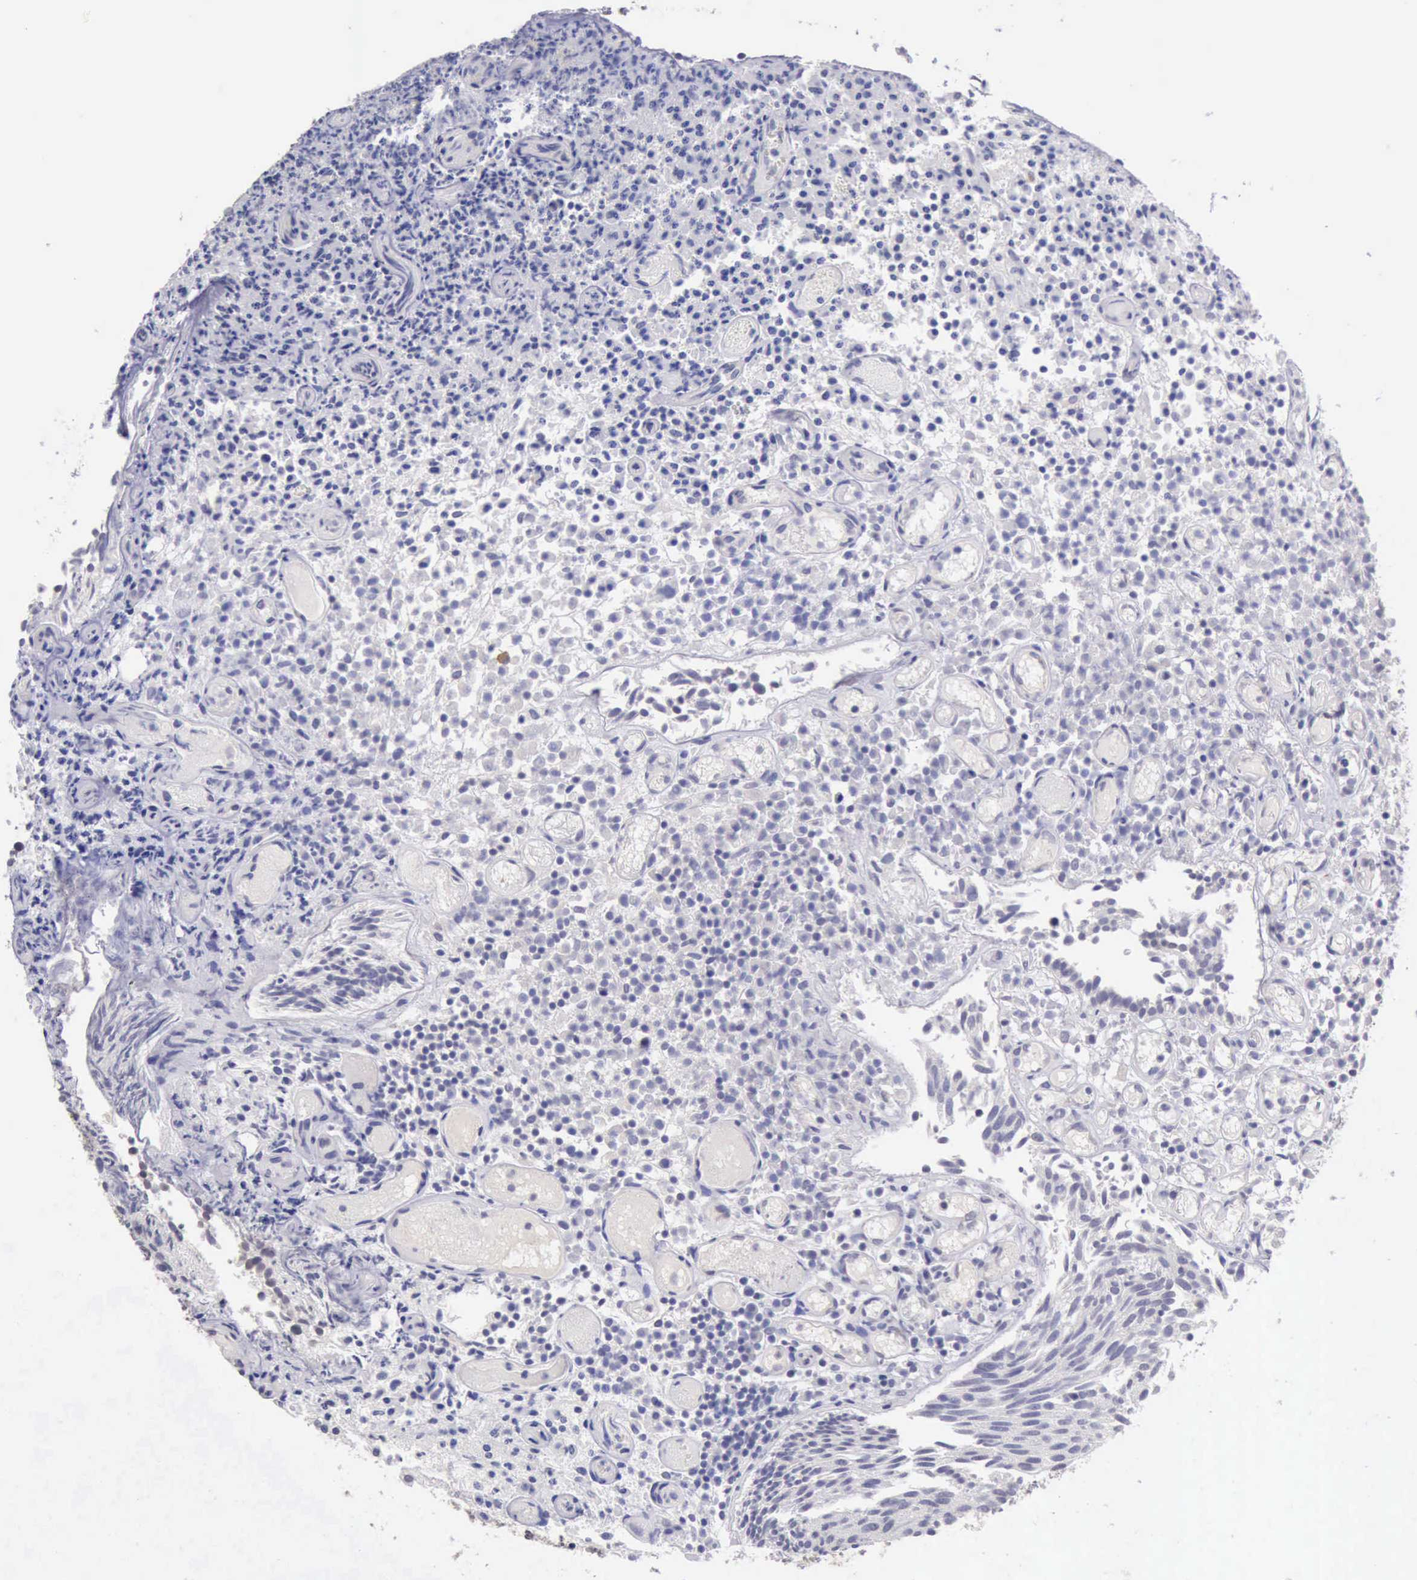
{"staining": {"intensity": "negative", "quantity": "none", "location": "none"}, "tissue": "urothelial cancer", "cell_type": "Tumor cells", "image_type": "cancer", "snomed": [{"axis": "morphology", "description": "Urothelial carcinoma, Low grade"}, {"axis": "topography", "description": "Urinary bladder"}], "caption": "There is no significant expression in tumor cells of urothelial cancer.", "gene": "KCND1", "patient": {"sex": "male", "age": 85}}